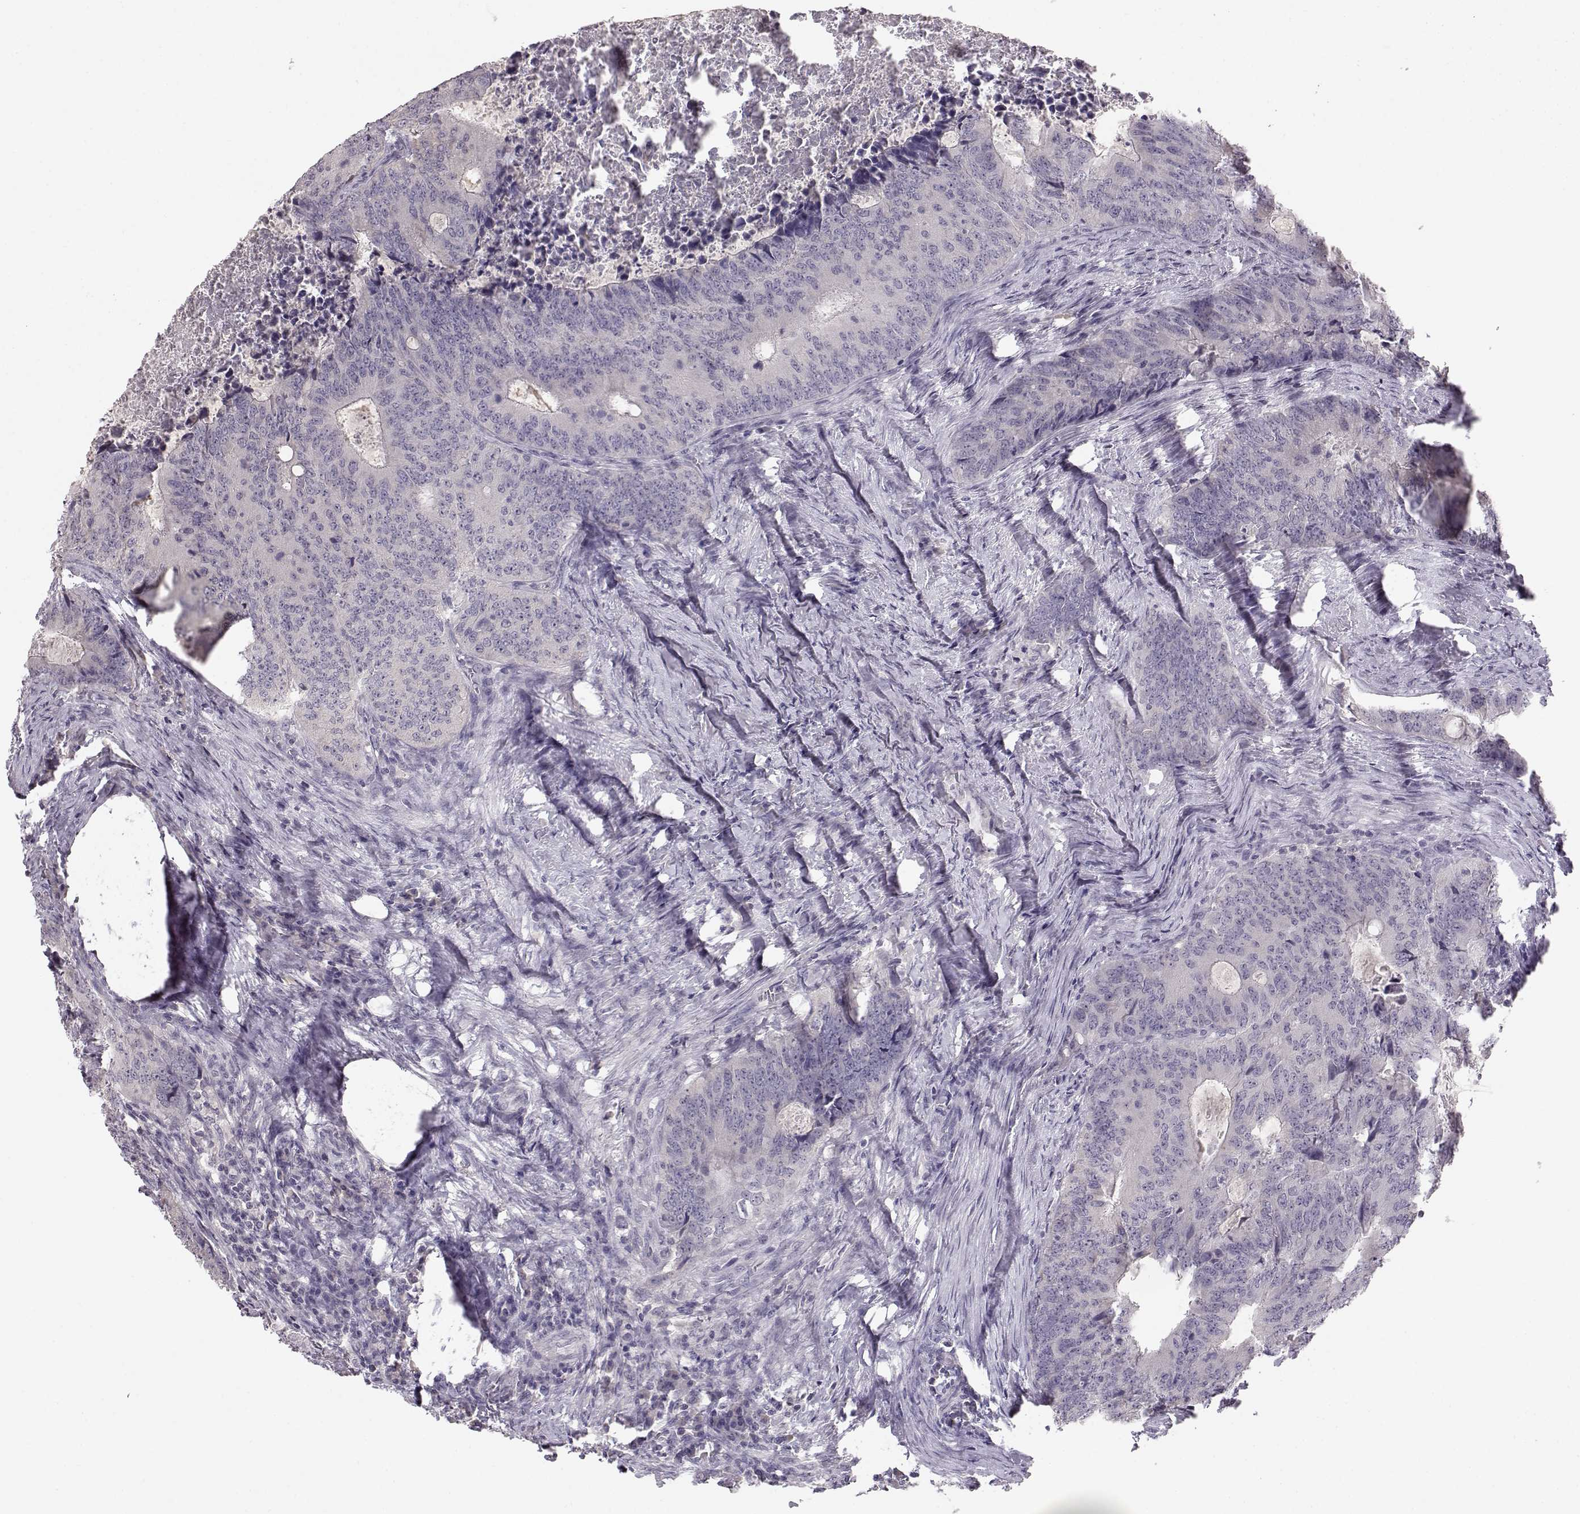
{"staining": {"intensity": "negative", "quantity": "none", "location": "none"}, "tissue": "colorectal cancer", "cell_type": "Tumor cells", "image_type": "cancer", "snomed": [{"axis": "morphology", "description": "Adenocarcinoma, NOS"}, {"axis": "topography", "description": "Colon"}], "caption": "Immunohistochemistry image of adenocarcinoma (colorectal) stained for a protein (brown), which displays no staining in tumor cells.", "gene": "BFSP2", "patient": {"sex": "male", "age": 67}}